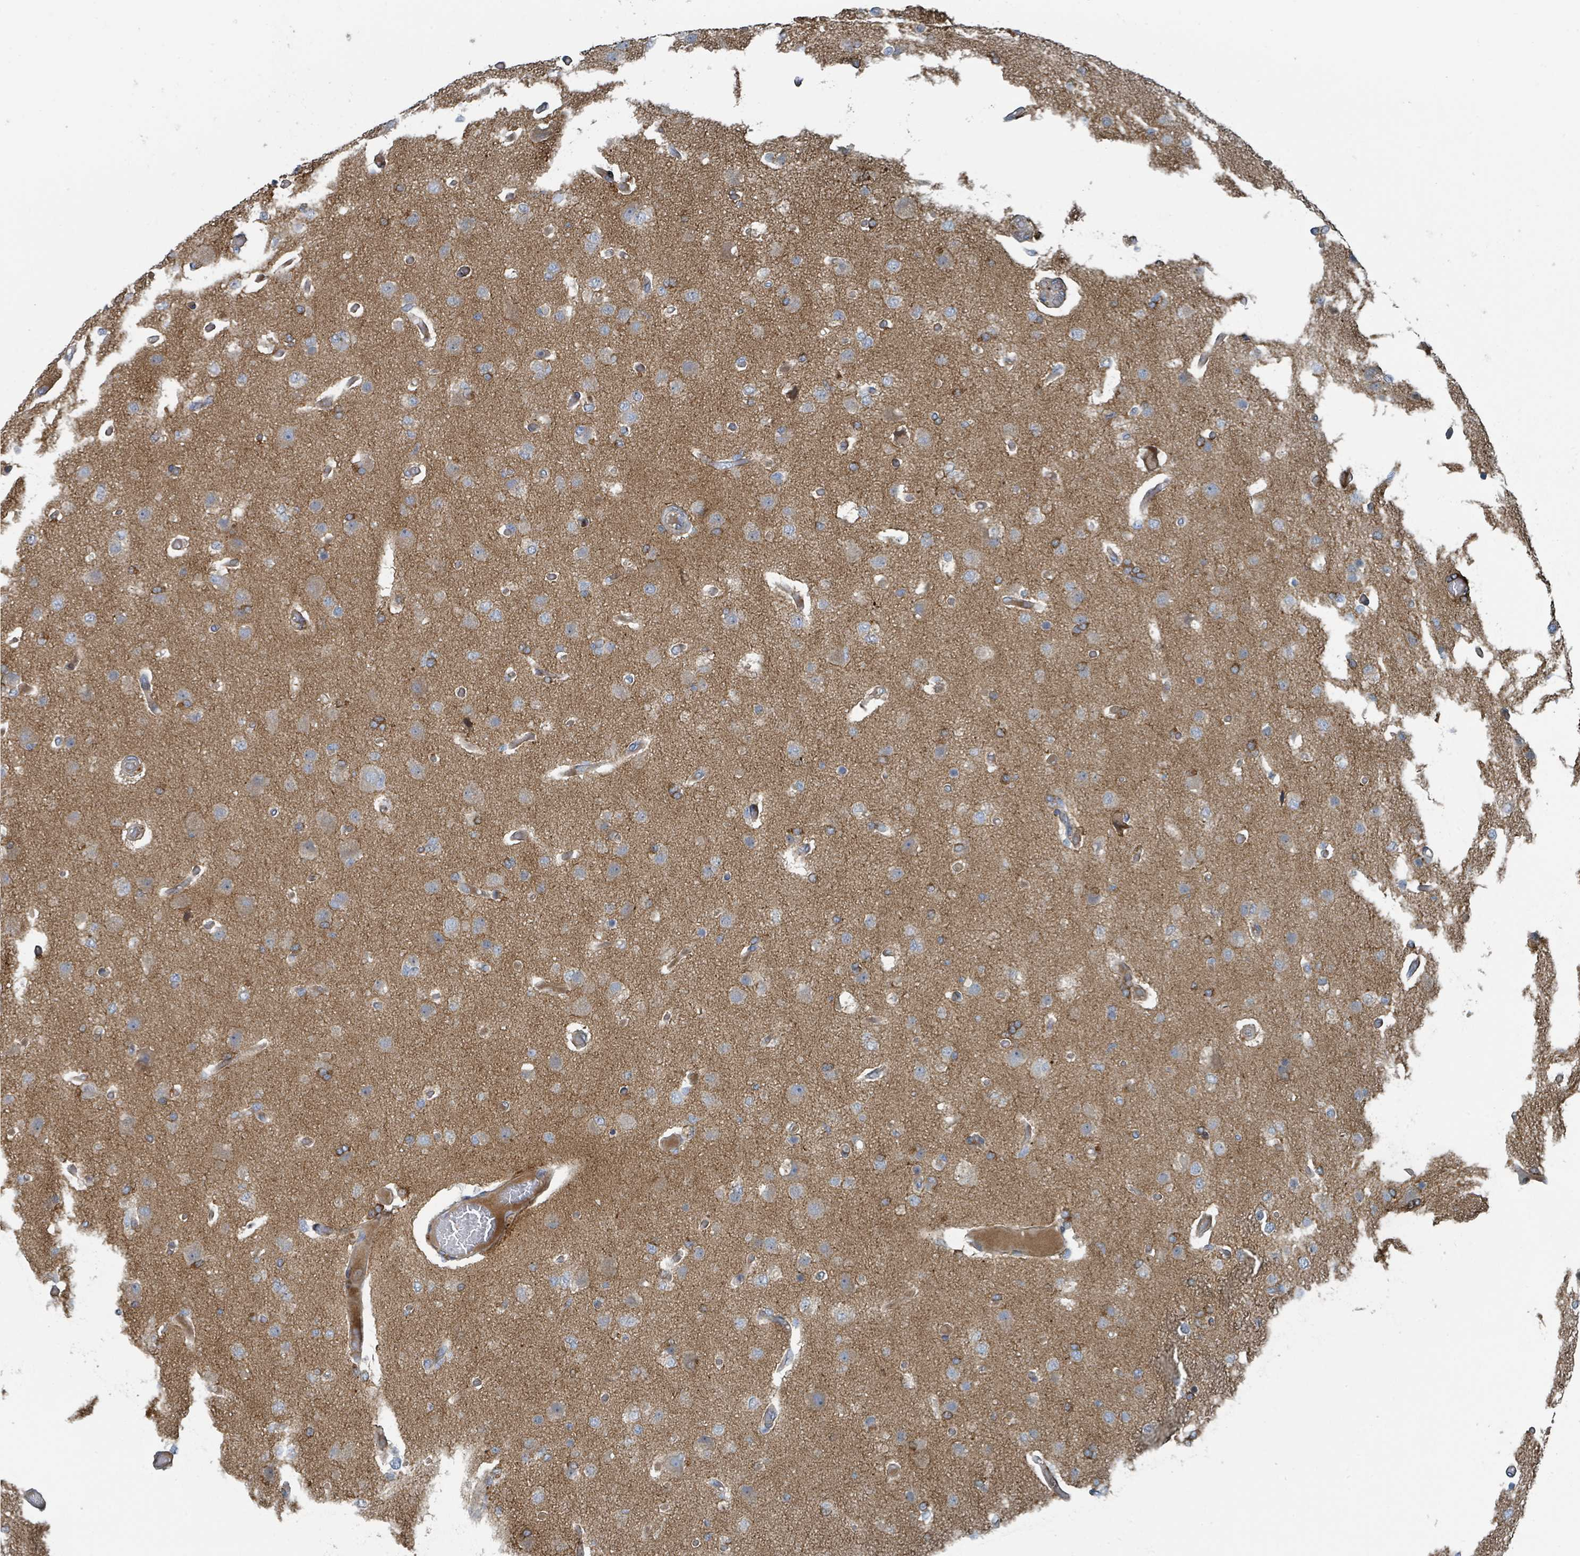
{"staining": {"intensity": "moderate", "quantity": "25%-75%", "location": "cytoplasmic/membranous"}, "tissue": "glioma", "cell_type": "Tumor cells", "image_type": "cancer", "snomed": [{"axis": "morphology", "description": "Glioma, malignant, High grade"}, {"axis": "topography", "description": "Brain"}], "caption": "The photomicrograph demonstrates staining of malignant glioma (high-grade), revealing moderate cytoplasmic/membranous protein staining (brown color) within tumor cells.", "gene": "DIPK2A", "patient": {"sex": "female", "age": 74}}